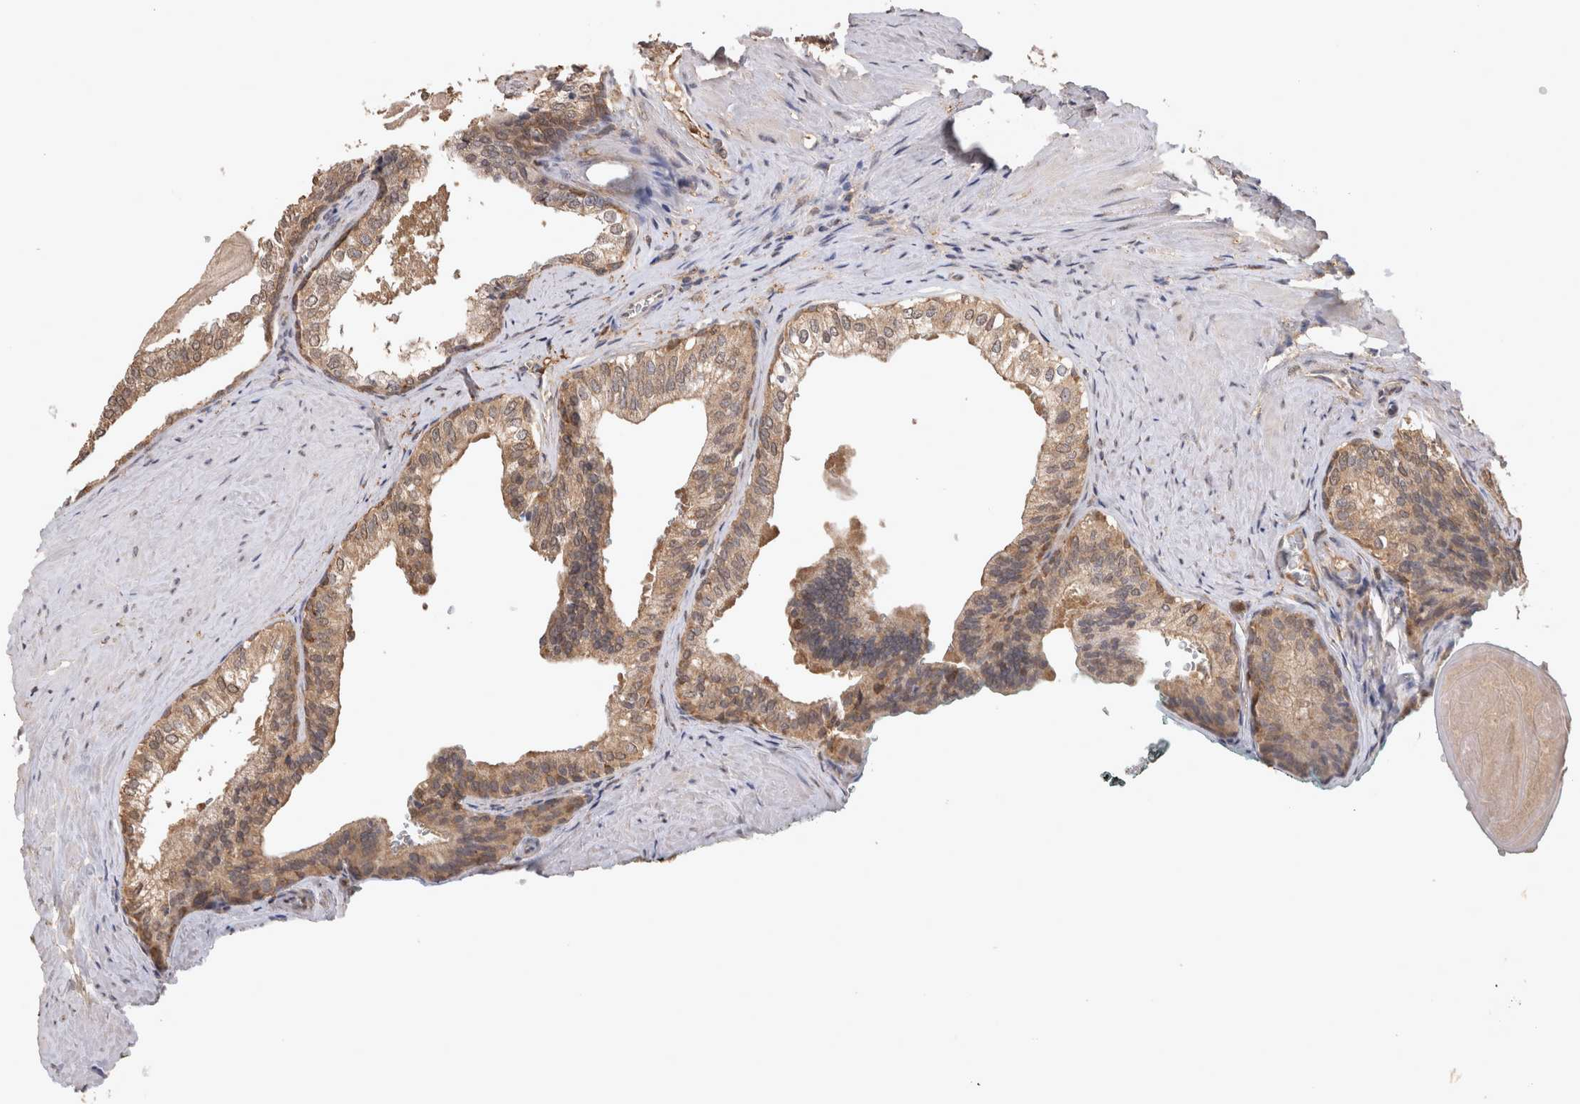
{"staining": {"intensity": "weak", "quantity": ">75%", "location": "cytoplasmic/membranous"}, "tissue": "prostate cancer", "cell_type": "Tumor cells", "image_type": "cancer", "snomed": [{"axis": "morphology", "description": "Adenocarcinoma, Low grade"}, {"axis": "topography", "description": "Prostate"}], "caption": "Immunohistochemical staining of prostate cancer (adenocarcinoma (low-grade)) reveals low levels of weak cytoplasmic/membranous staining in about >75% of tumor cells. The staining is performed using DAB (3,3'-diaminobenzidine) brown chromogen to label protein expression. The nuclei are counter-stained blue using hematoxylin.", "gene": "PREP", "patient": {"sex": "male", "age": 60}}